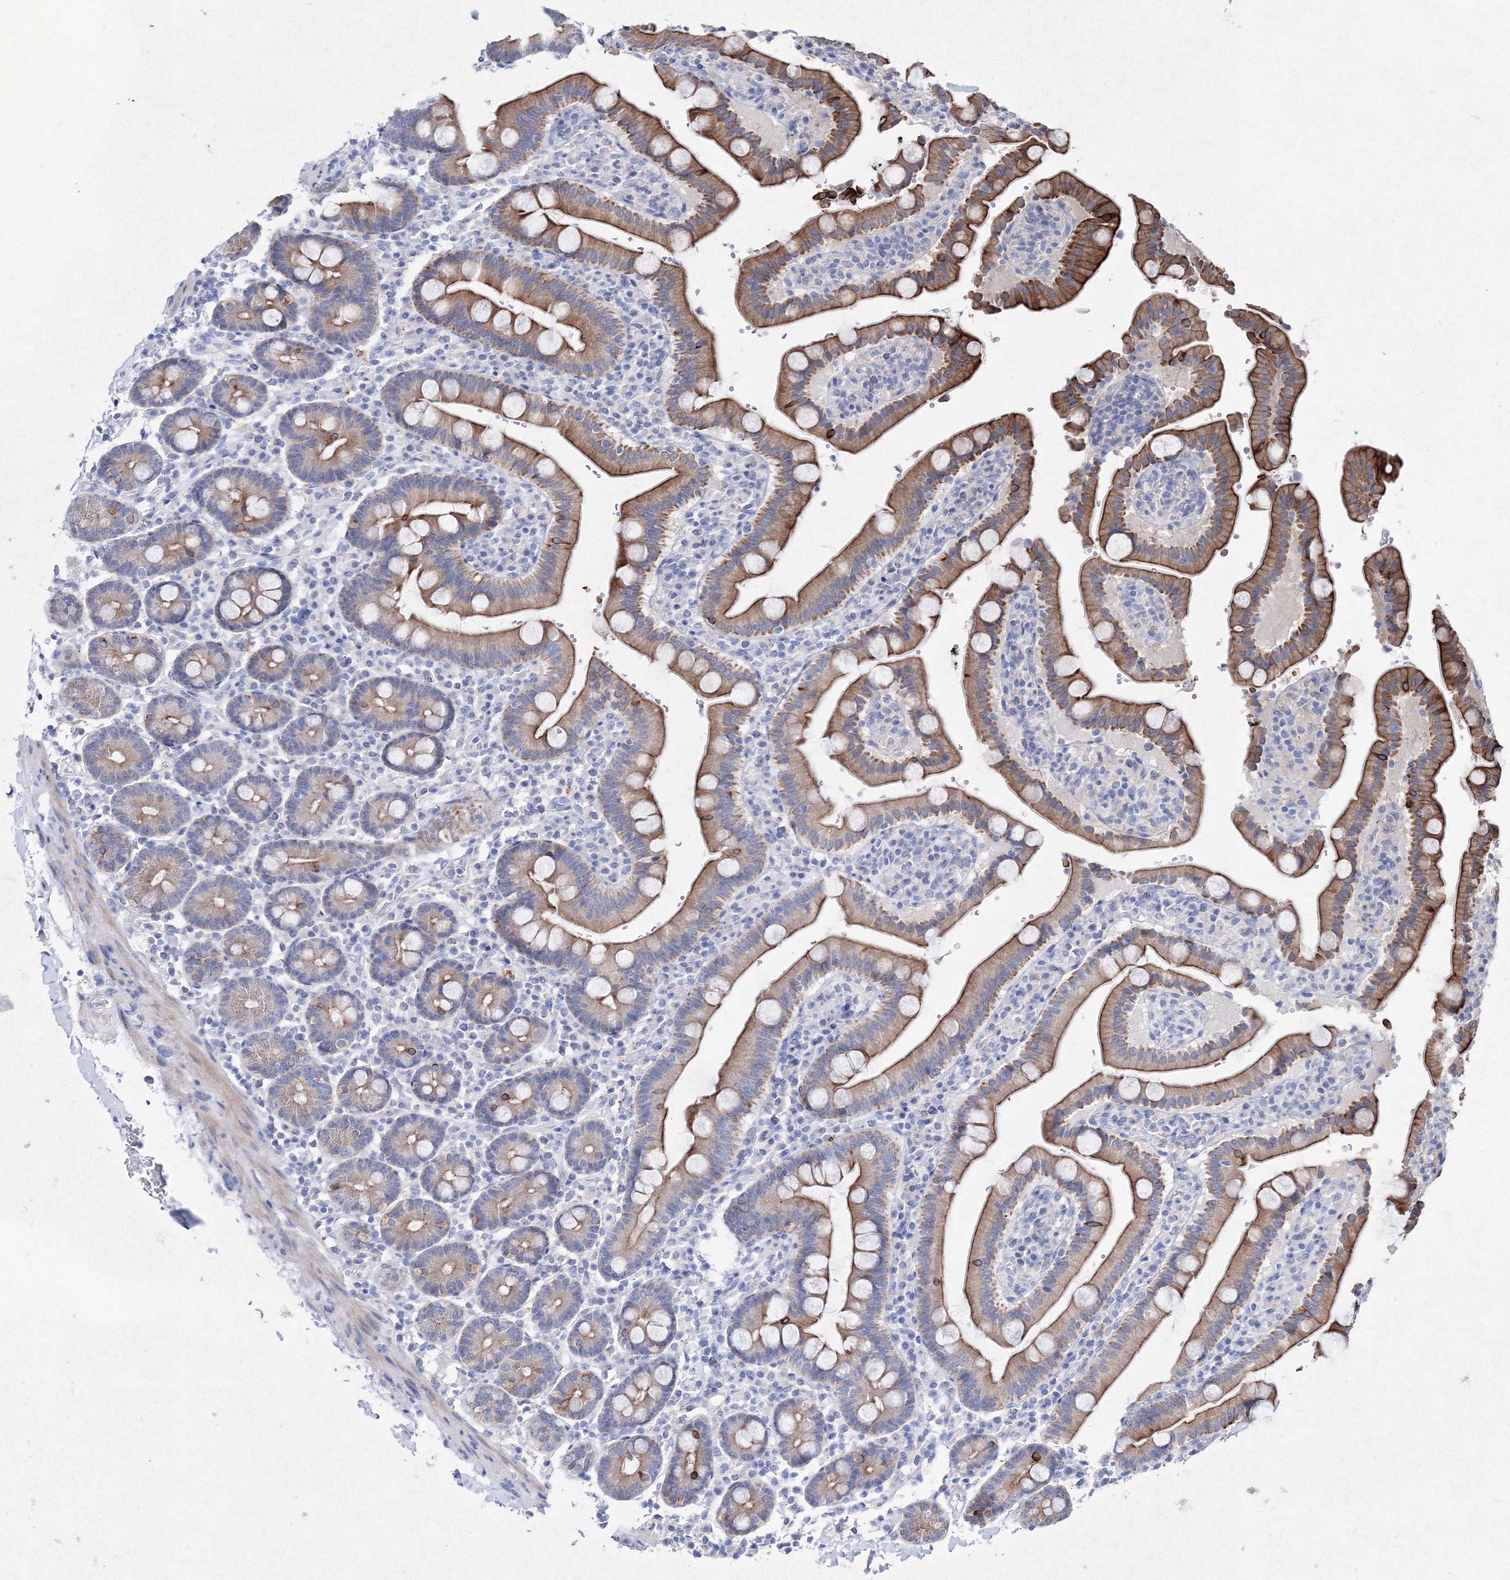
{"staining": {"intensity": "moderate", "quantity": ">75%", "location": "cytoplasmic/membranous"}, "tissue": "duodenum", "cell_type": "Glandular cells", "image_type": "normal", "snomed": [{"axis": "morphology", "description": "Normal tissue, NOS"}, {"axis": "topography", "description": "Small intestine, NOS"}], "caption": "Glandular cells reveal medium levels of moderate cytoplasmic/membranous positivity in approximately >75% of cells in normal human duodenum.", "gene": "SMIM29", "patient": {"sex": "female", "age": 71}}